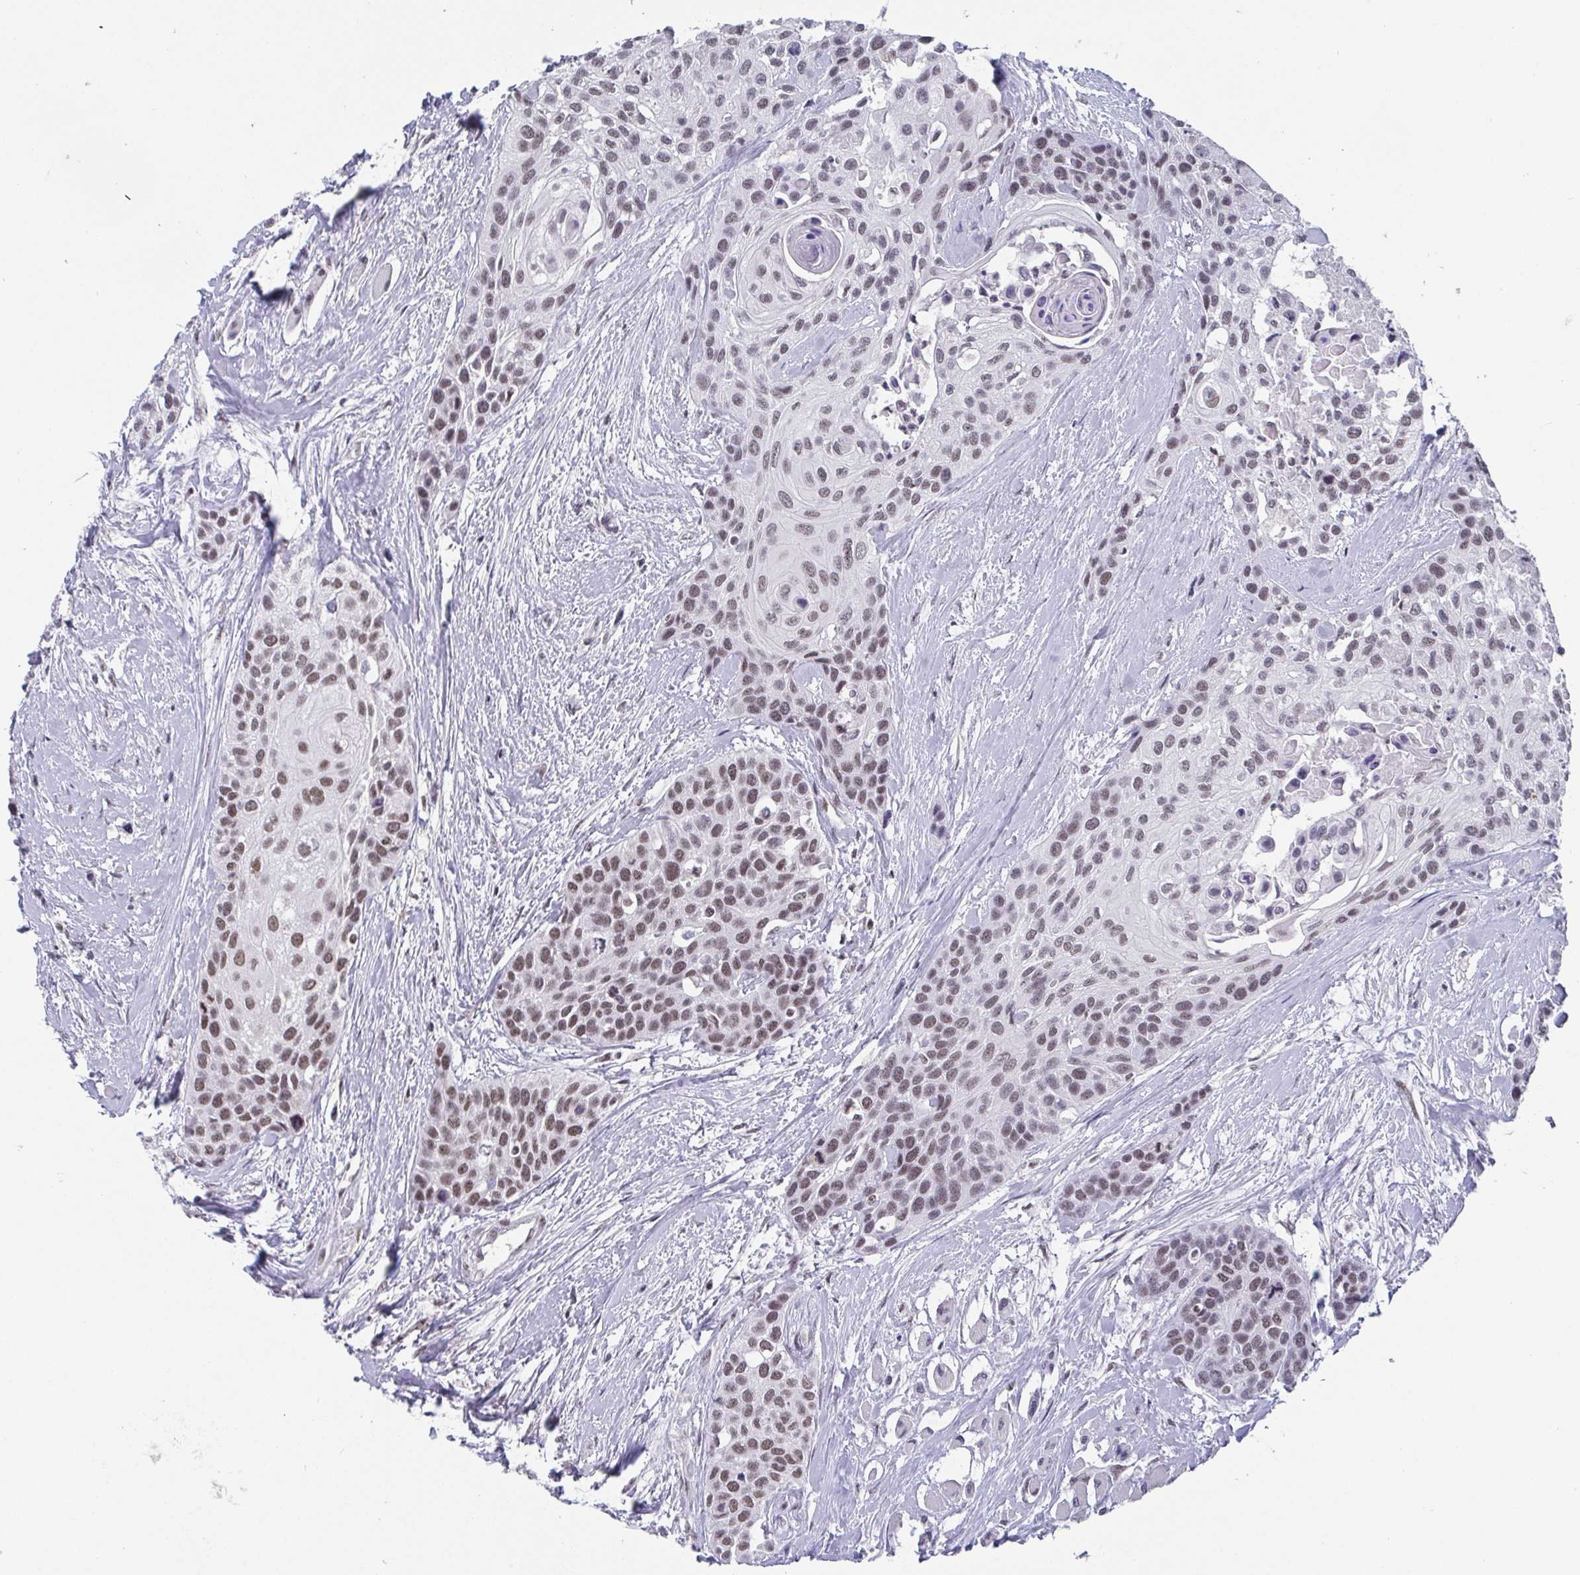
{"staining": {"intensity": "weak", "quantity": "25%-75%", "location": "nuclear"}, "tissue": "head and neck cancer", "cell_type": "Tumor cells", "image_type": "cancer", "snomed": [{"axis": "morphology", "description": "Squamous cell carcinoma, NOS"}, {"axis": "topography", "description": "Head-Neck"}], "caption": "Tumor cells demonstrate low levels of weak nuclear expression in about 25%-75% of cells in head and neck squamous cell carcinoma.", "gene": "CTCF", "patient": {"sex": "female", "age": 50}}